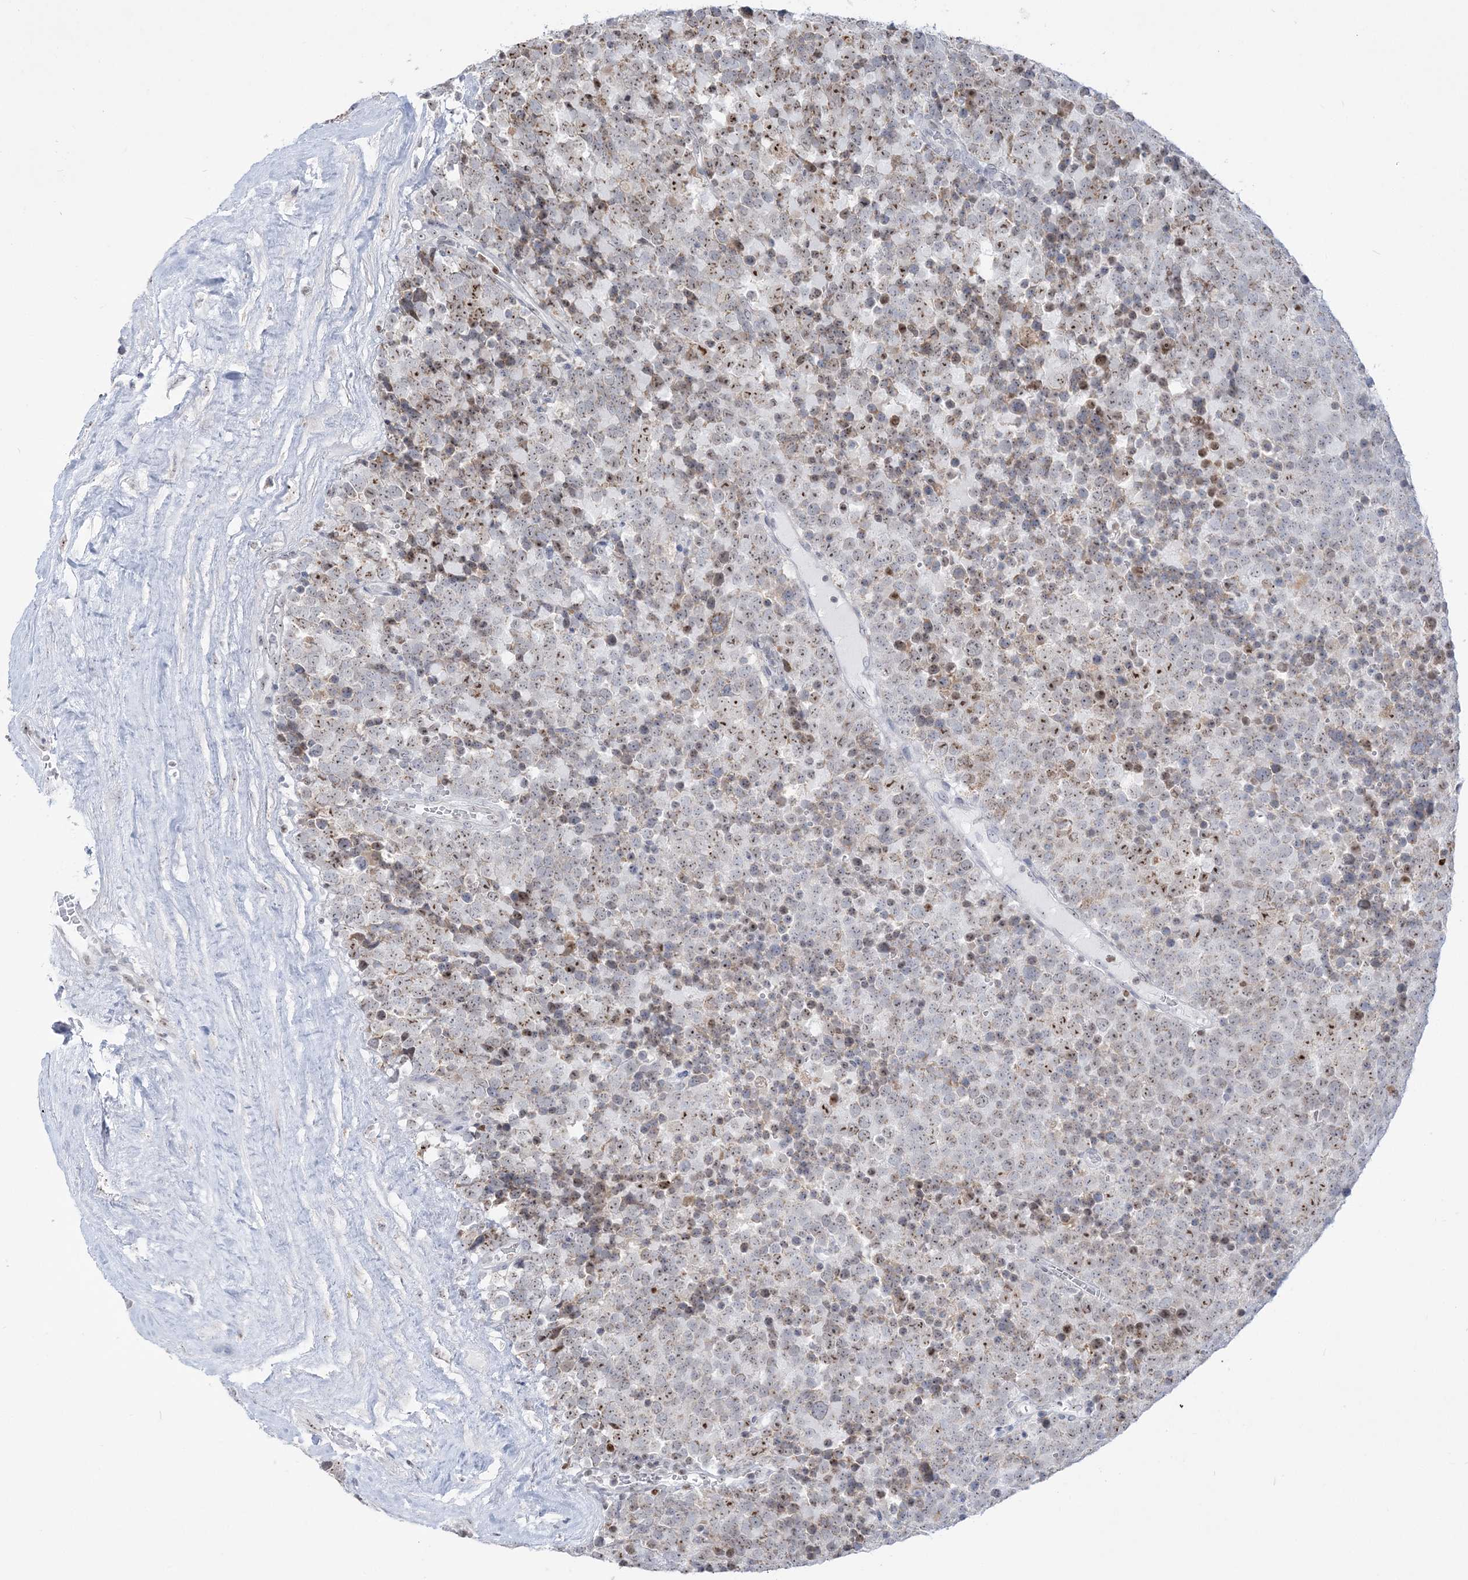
{"staining": {"intensity": "moderate", "quantity": ">75%", "location": "nuclear"}, "tissue": "testis cancer", "cell_type": "Tumor cells", "image_type": "cancer", "snomed": [{"axis": "morphology", "description": "Seminoma, NOS"}, {"axis": "topography", "description": "Testis"}], "caption": "A medium amount of moderate nuclear positivity is identified in about >75% of tumor cells in testis cancer (seminoma) tissue.", "gene": "DDX21", "patient": {"sex": "male", "age": 71}}